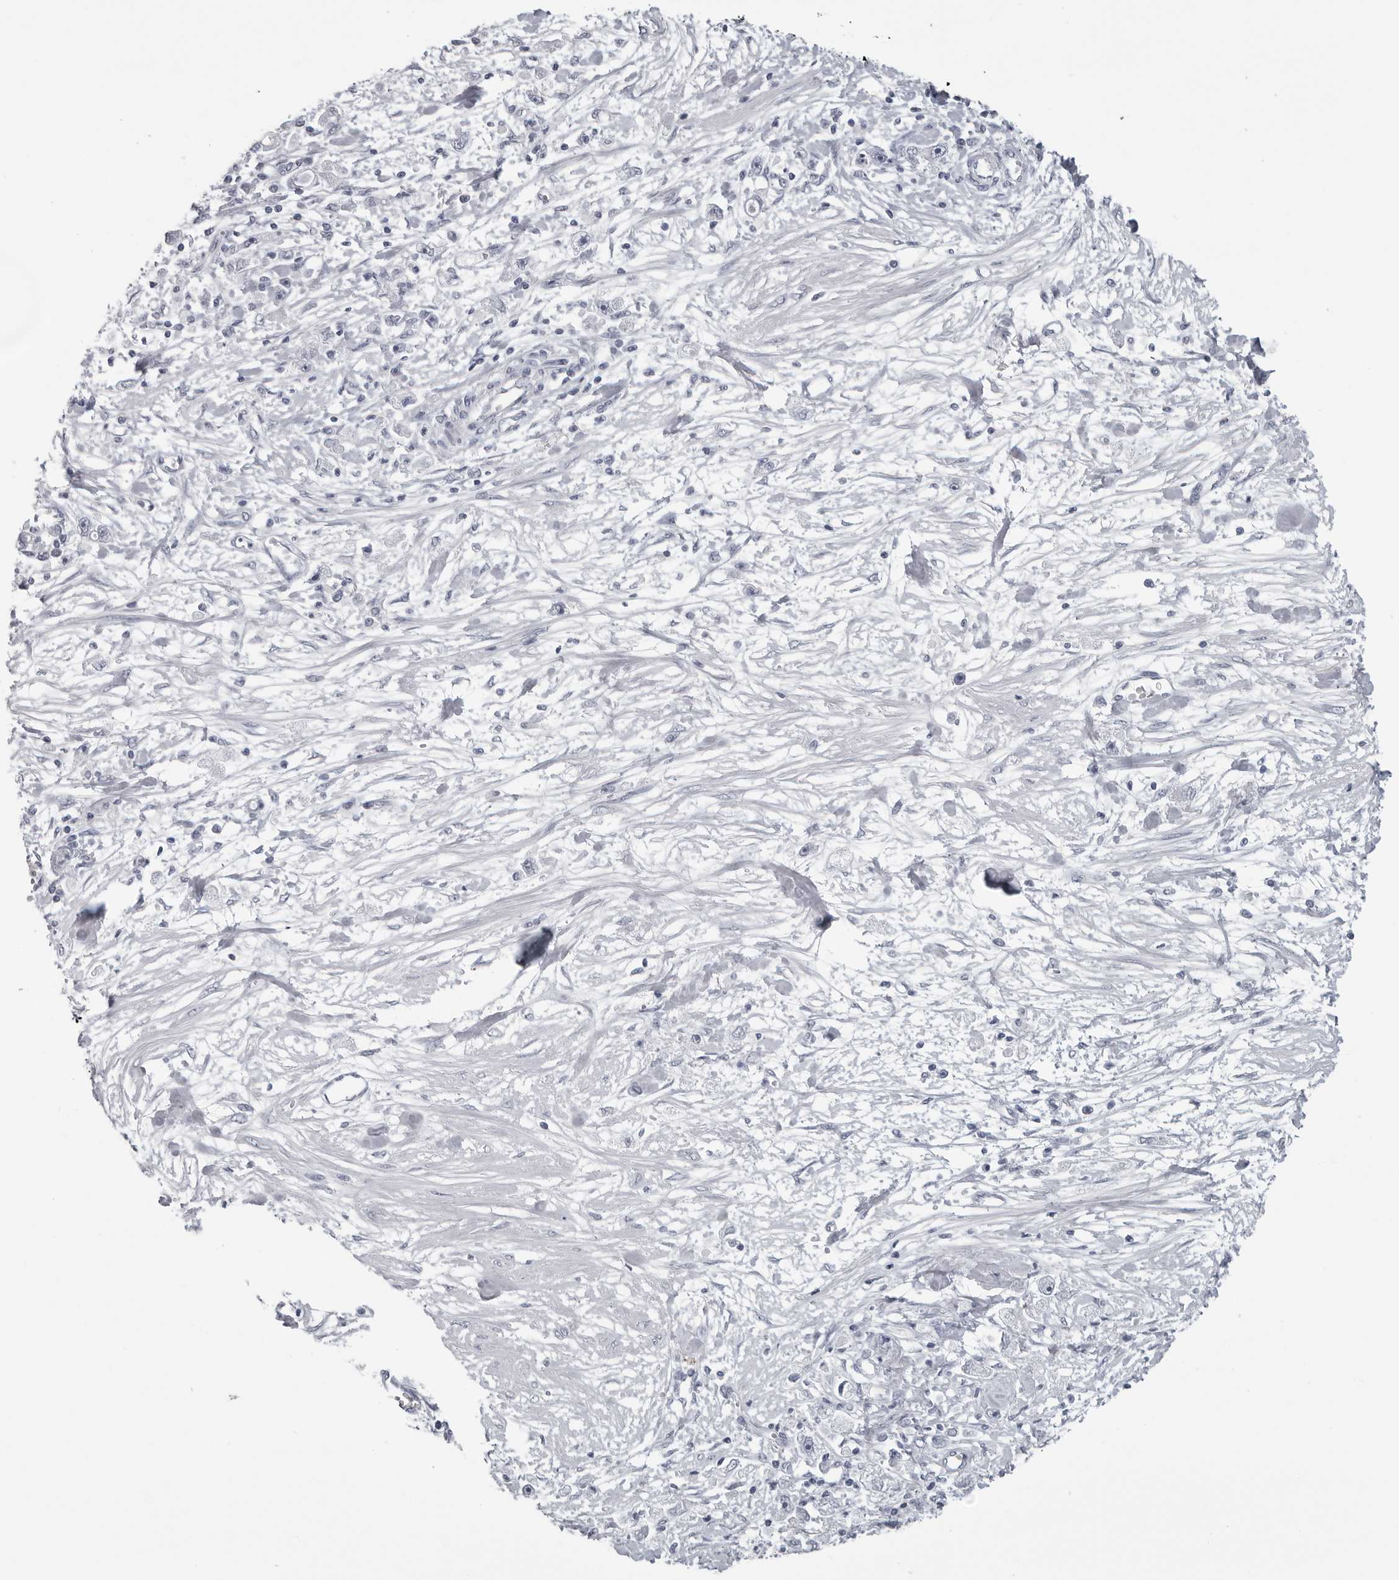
{"staining": {"intensity": "negative", "quantity": "none", "location": "none"}, "tissue": "stomach cancer", "cell_type": "Tumor cells", "image_type": "cancer", "snomed": [{"axis": "morphology", "description": "Adenocarcinoma, NOS"}, {"axis": "topography", "description": "Stomach"}], "caption": "Immunohistochemical staining of stomach cancer (adenocarcinoma) reveals no significant staining in tumor cells. (IHC, brightfield microscopy, high magnification).", "gene": "OPLAH", "patient": {"sex": "female", "age": 59}}